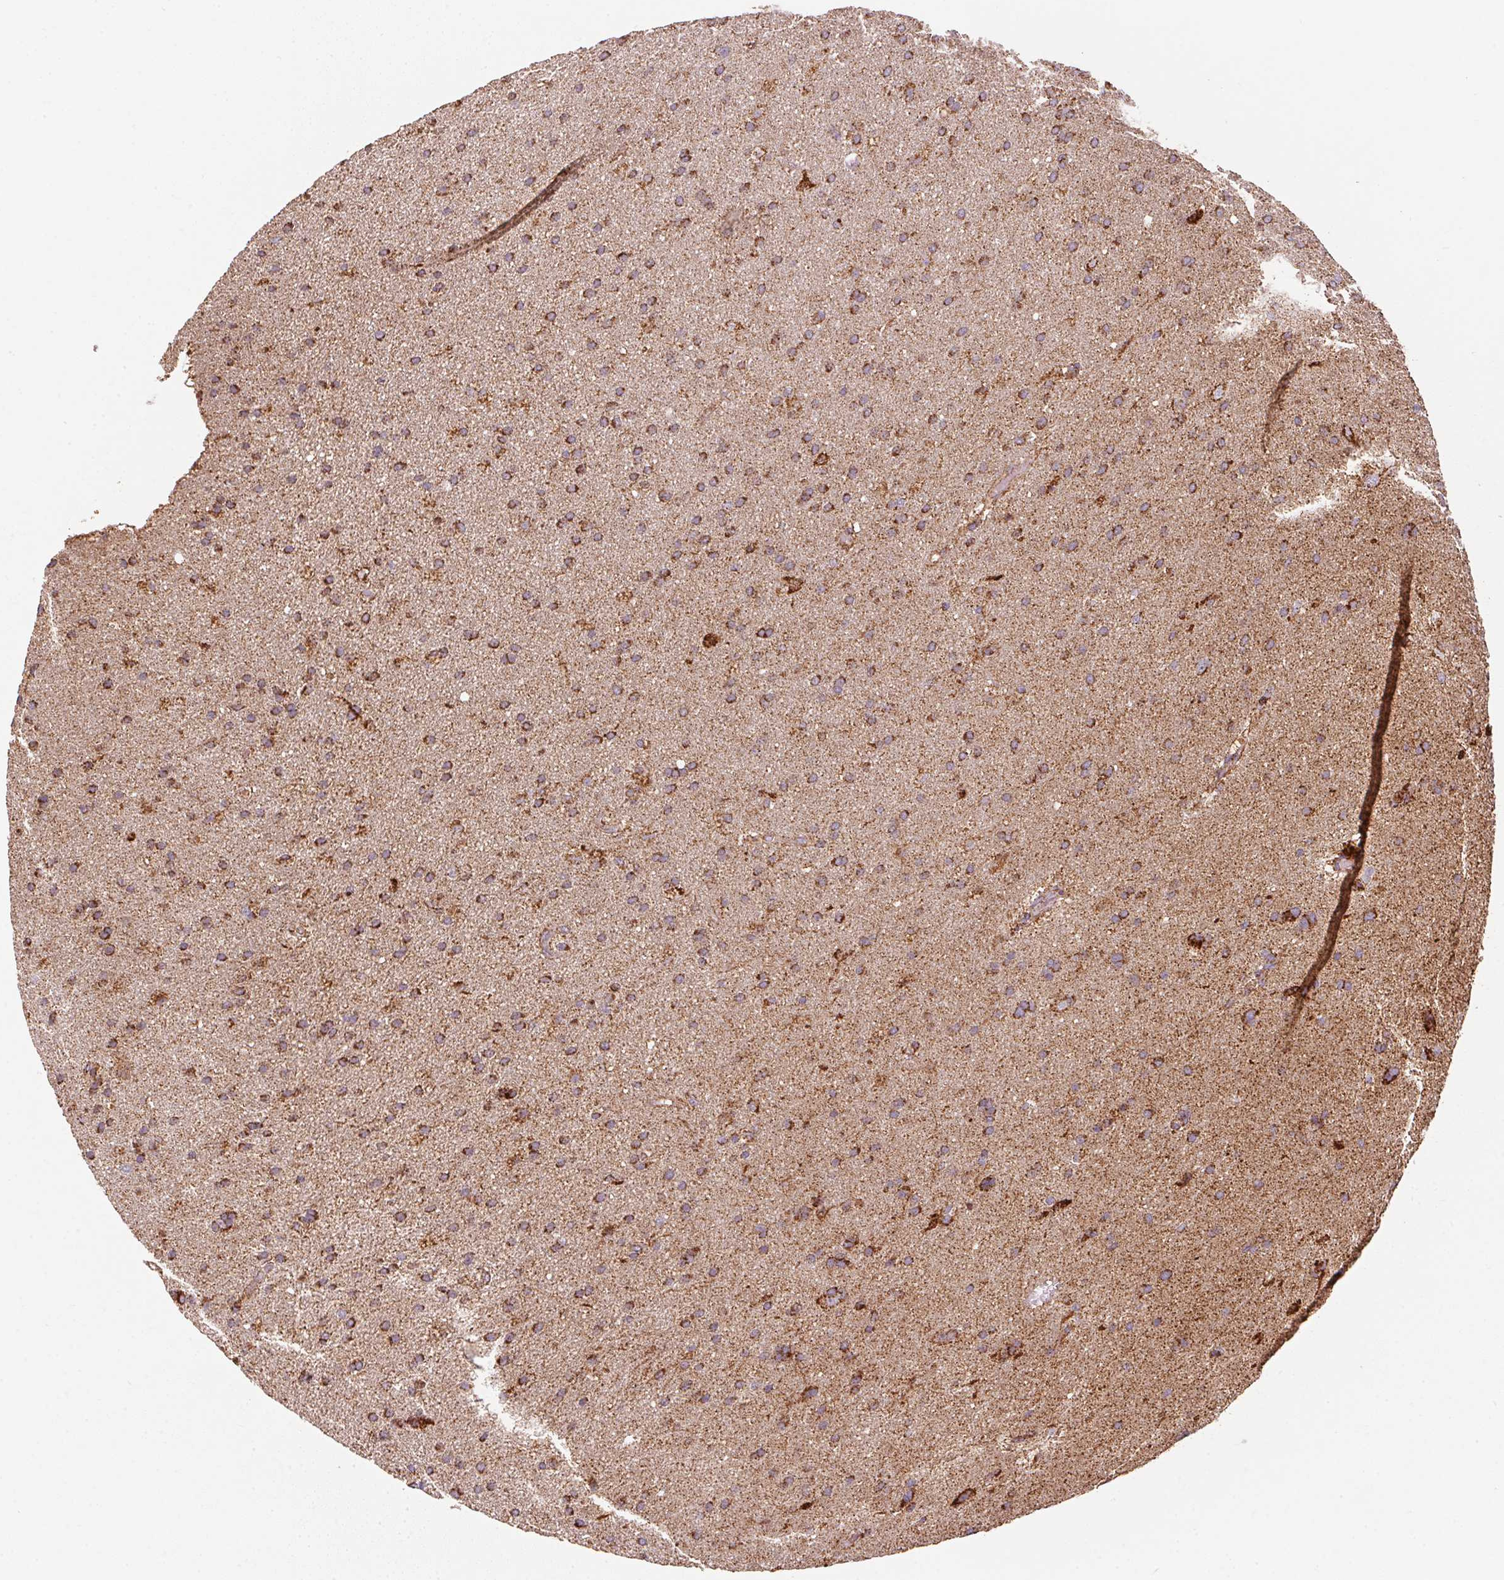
{"staining": {"intensity": "strong", "quantity": "25%-75%", "location": "cytoplasmic/membranous"}, "tissue": "glioma", "cell_type": "Tumor cells", "image_type": "cancer", "snomed": [{"axis": "morphology", "description": "Glioma, malignant, Low grade"}, {"axis": "topography", "description": "Brain"}], "caption": "Human malignant glioma (low-grade) stained with a brown dye displays strong cytoplasmic/membranous positive positivity in about 25%-75% of tumor cells.", "gene": "NDUFS2", "patient": {"sex": "female", "age": 54}}